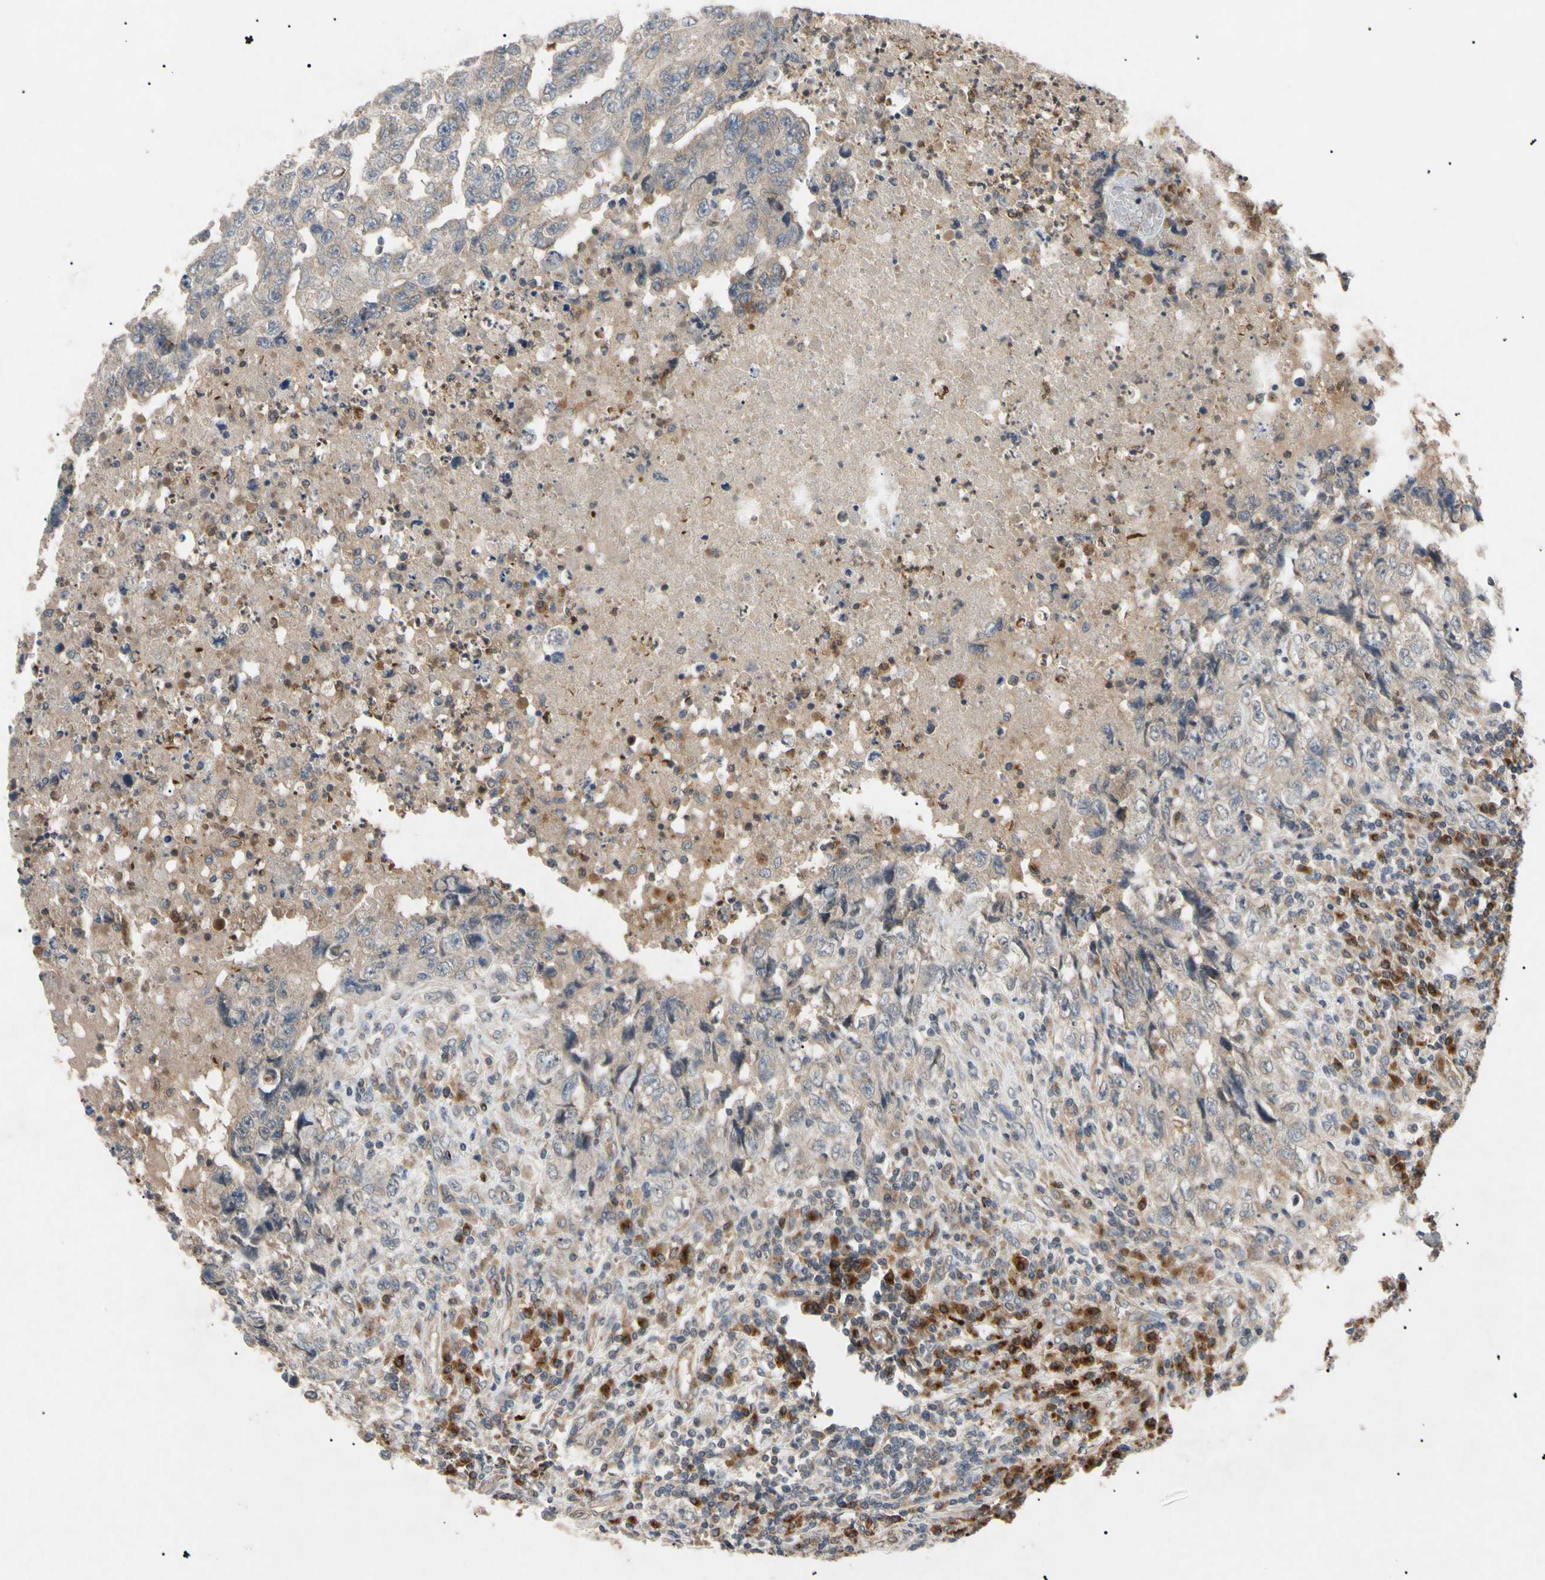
{"staining": {"intensity": "weak", "quantity": "<25%", "location": "cytoplasmic/membranous"}, "tissue": "testis cancer", "cell_type": "Tumor cells", "image_type": "cancer", "snomed": [{"axis": "morphology", "description": "Necrosis, NOS"}, {"axis": "morphology", "description": "Carcinoma, Embryonal, NOS"}, {"axis": "topography", "description": "Testis"}], "caption": "High magnification brightfield microscopy of testis cancer (embryonal carcinoma) stained with DAB (3,3'-diaminobenzidine) (brown) and counterstained with hematoxylin (blue): tumor cells show no significant staining.", "gene": "TUBB4A", "patient": {"sex": "male", "age": 19}}